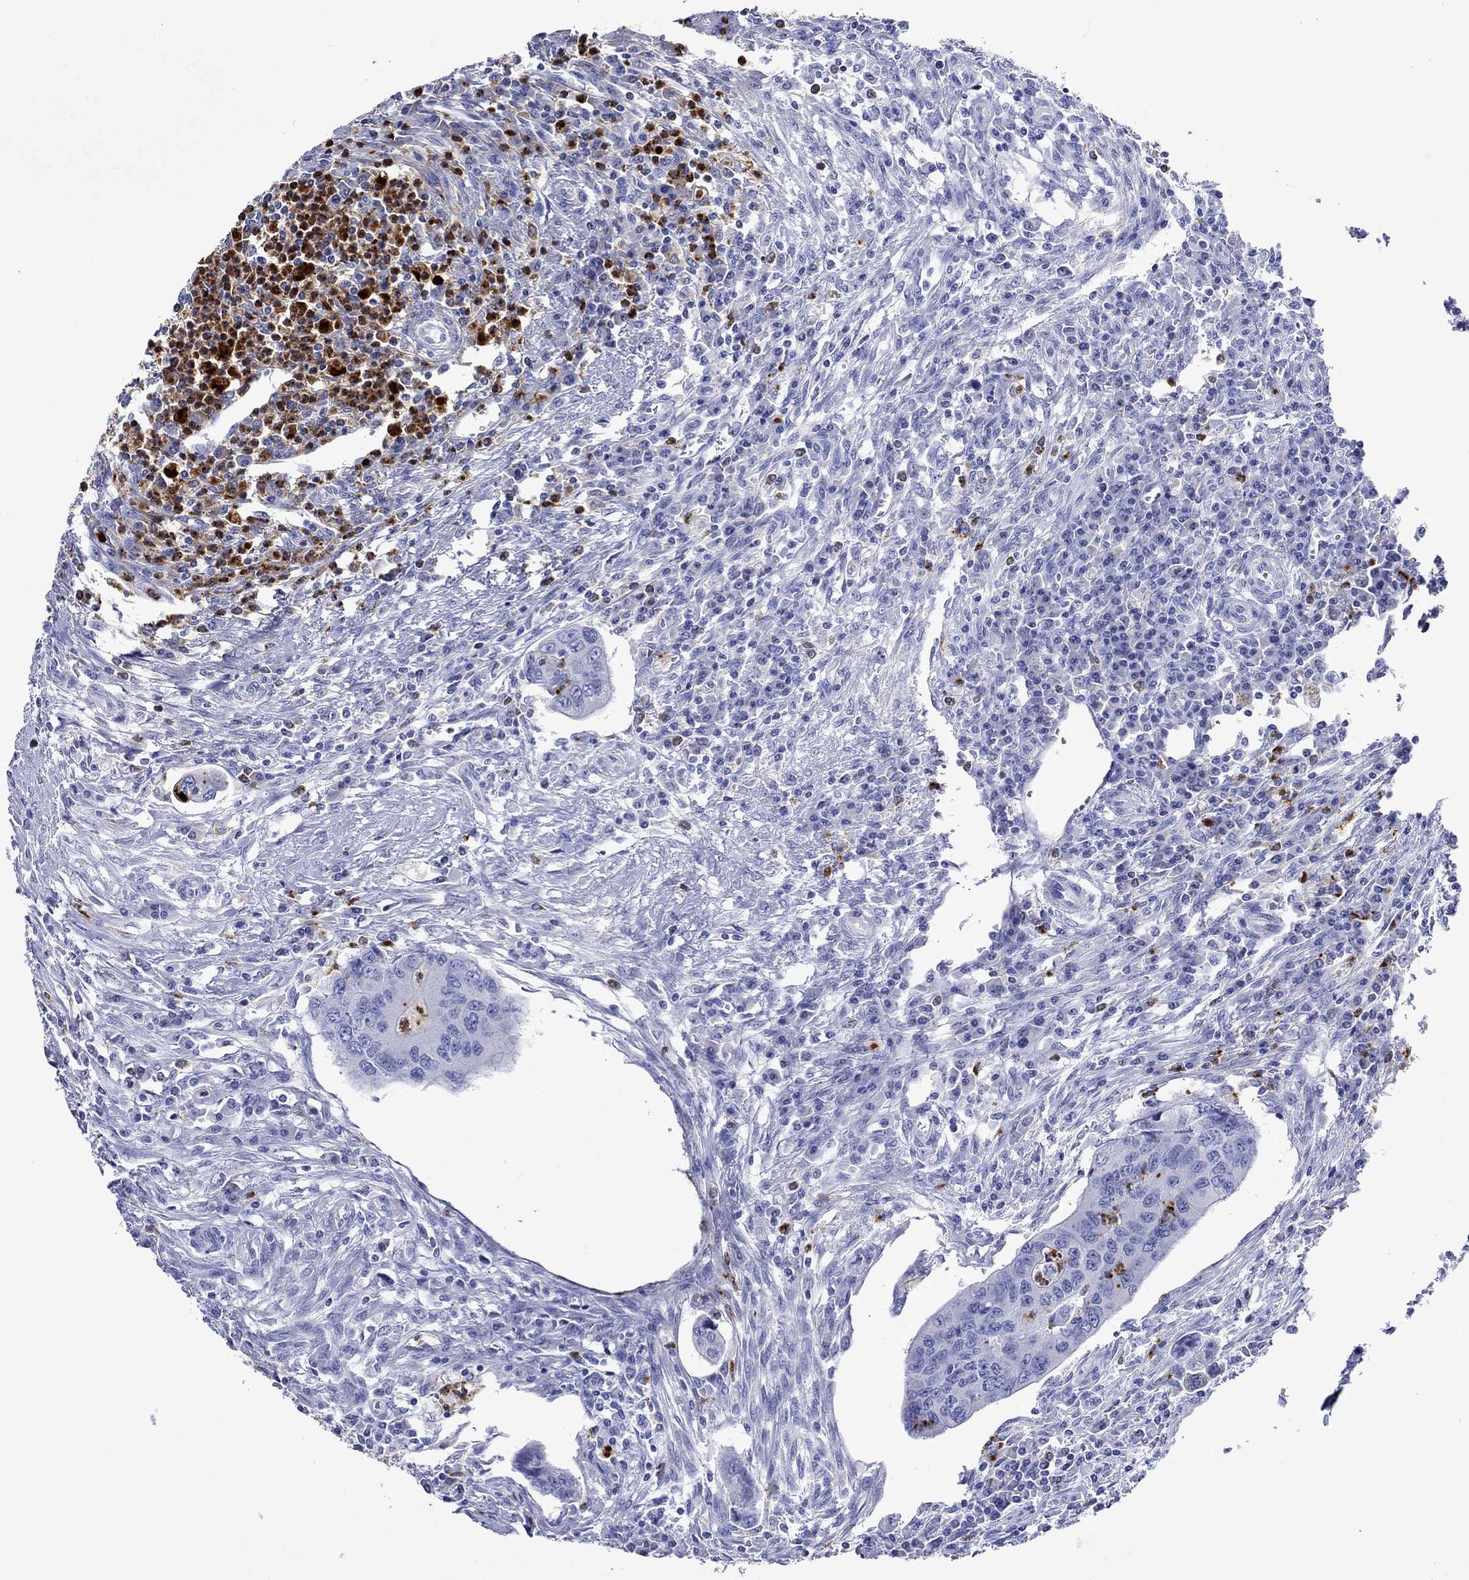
{"staining": {"intensity": "negative", "quantity": "none", "location": "none"}, "tissue": "colorectal cancer", "cell_type": "Tumor cells", "image_type": "cancer", "snomed": [{"axis": "morphology", "description": "Adenocarcinoma, NOS"}, {"axis": "topography", "description": "Colon"}], "caption": "Tumor cells are negative for brown protein staining in colorectal adenocarcinoma. (Immunohistochemistry, brightfield microscopy, high magnification).", "gene": "EPX", "patient": {"sex": "male", "age": 53}}